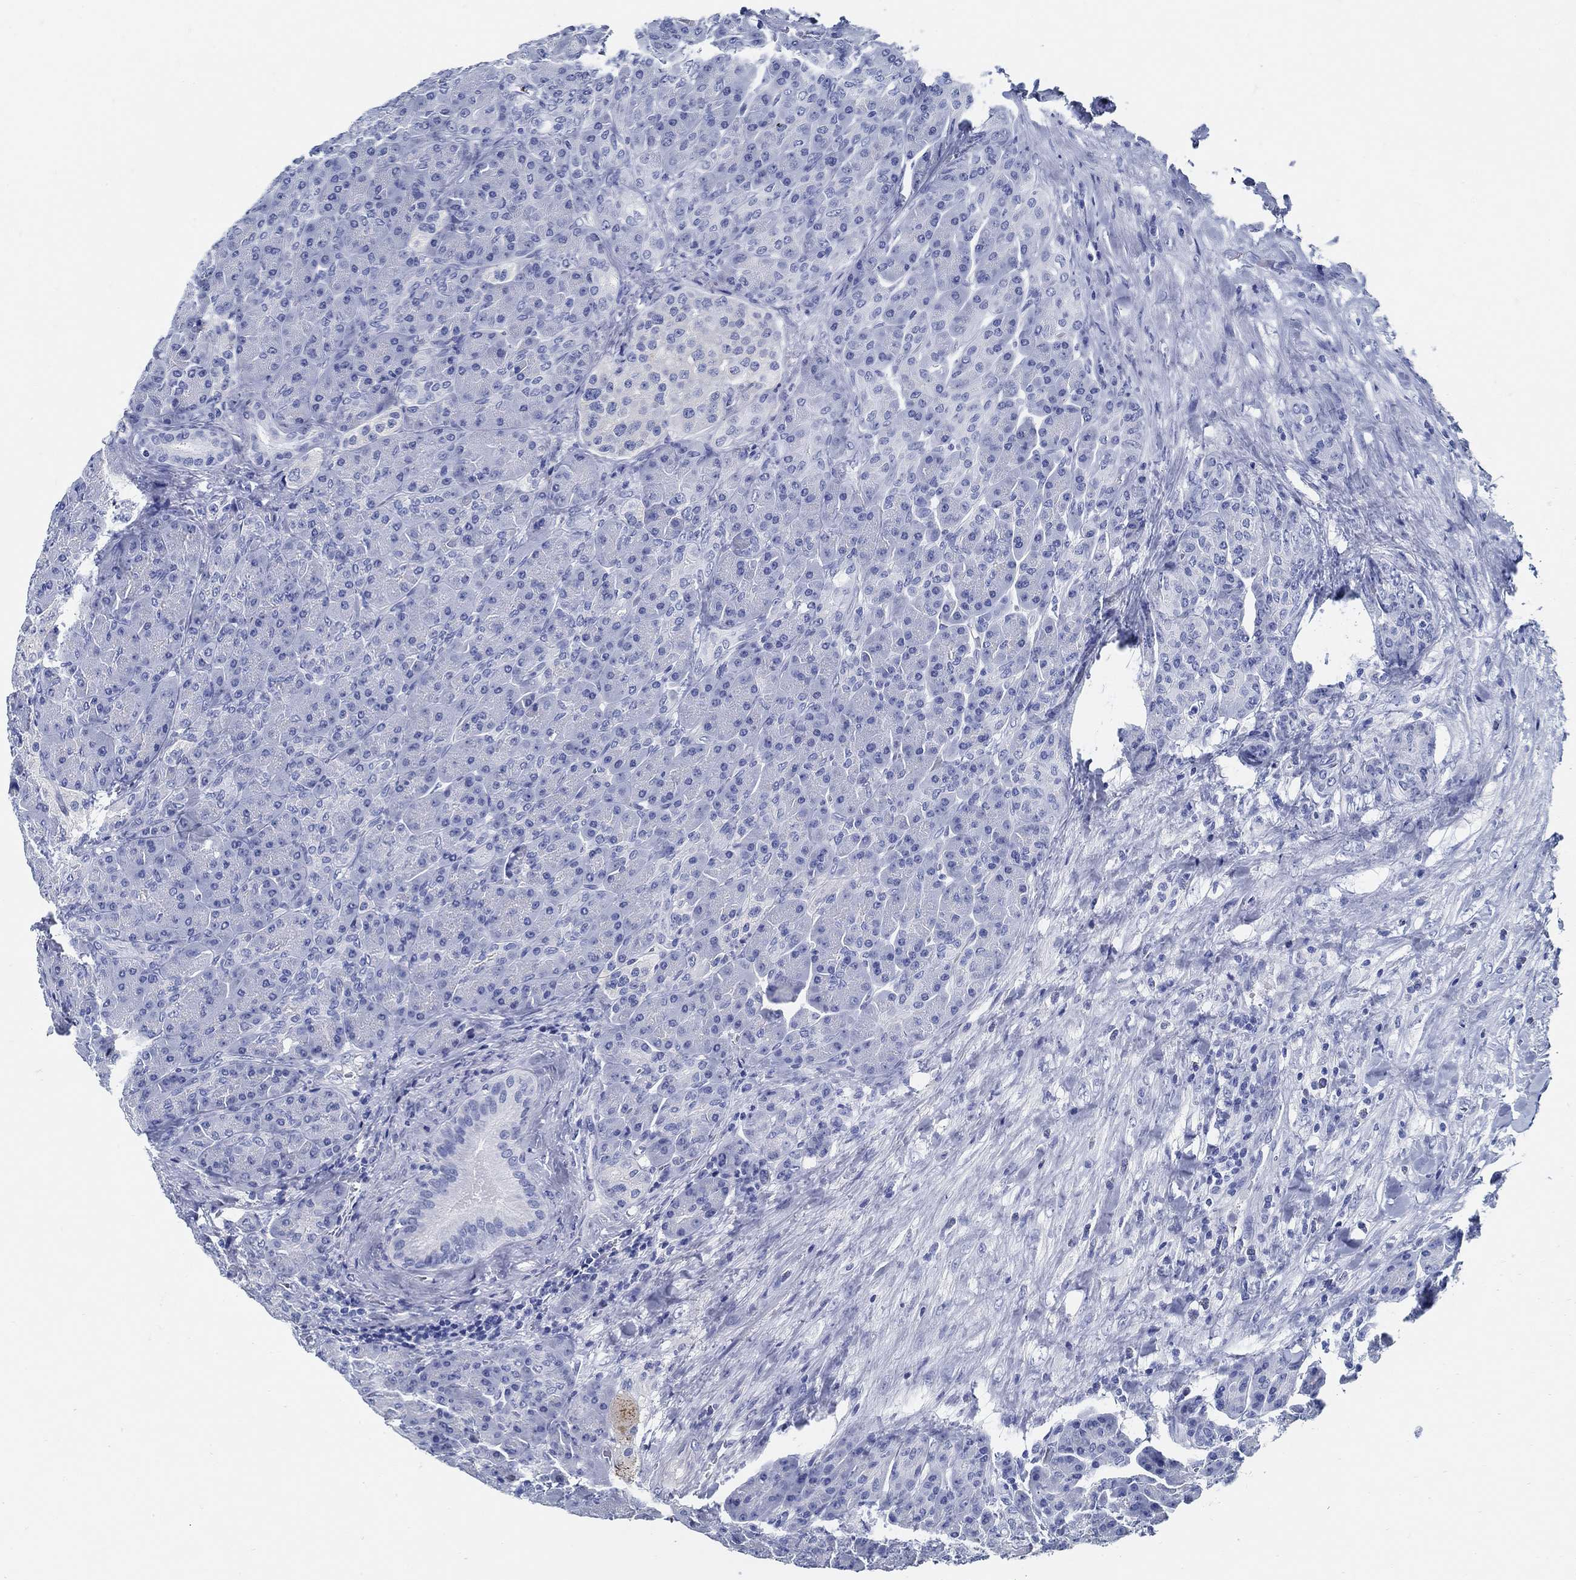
{"staining": {"intensity": "negative", "quantity": "none", "location": "none"}, "tissue": "pancreas", "cell_type": "Exocrine glandular cells", "image_type": "normal", "snomed": [{"axis": "morphology", "description": "Normal tissue, NOS"}, {"axis": "topography", "description": "Pancreas"}], "caption": "Protein analysis of normal pancreas displays no significant expression in exocrine glandular cells. The staining is performed using DAB brown chromogen with nuclei counter-stained in using hematoxylin.", "gene": "SLC45A1", "patient": {"sex": "male", "age": 70}}